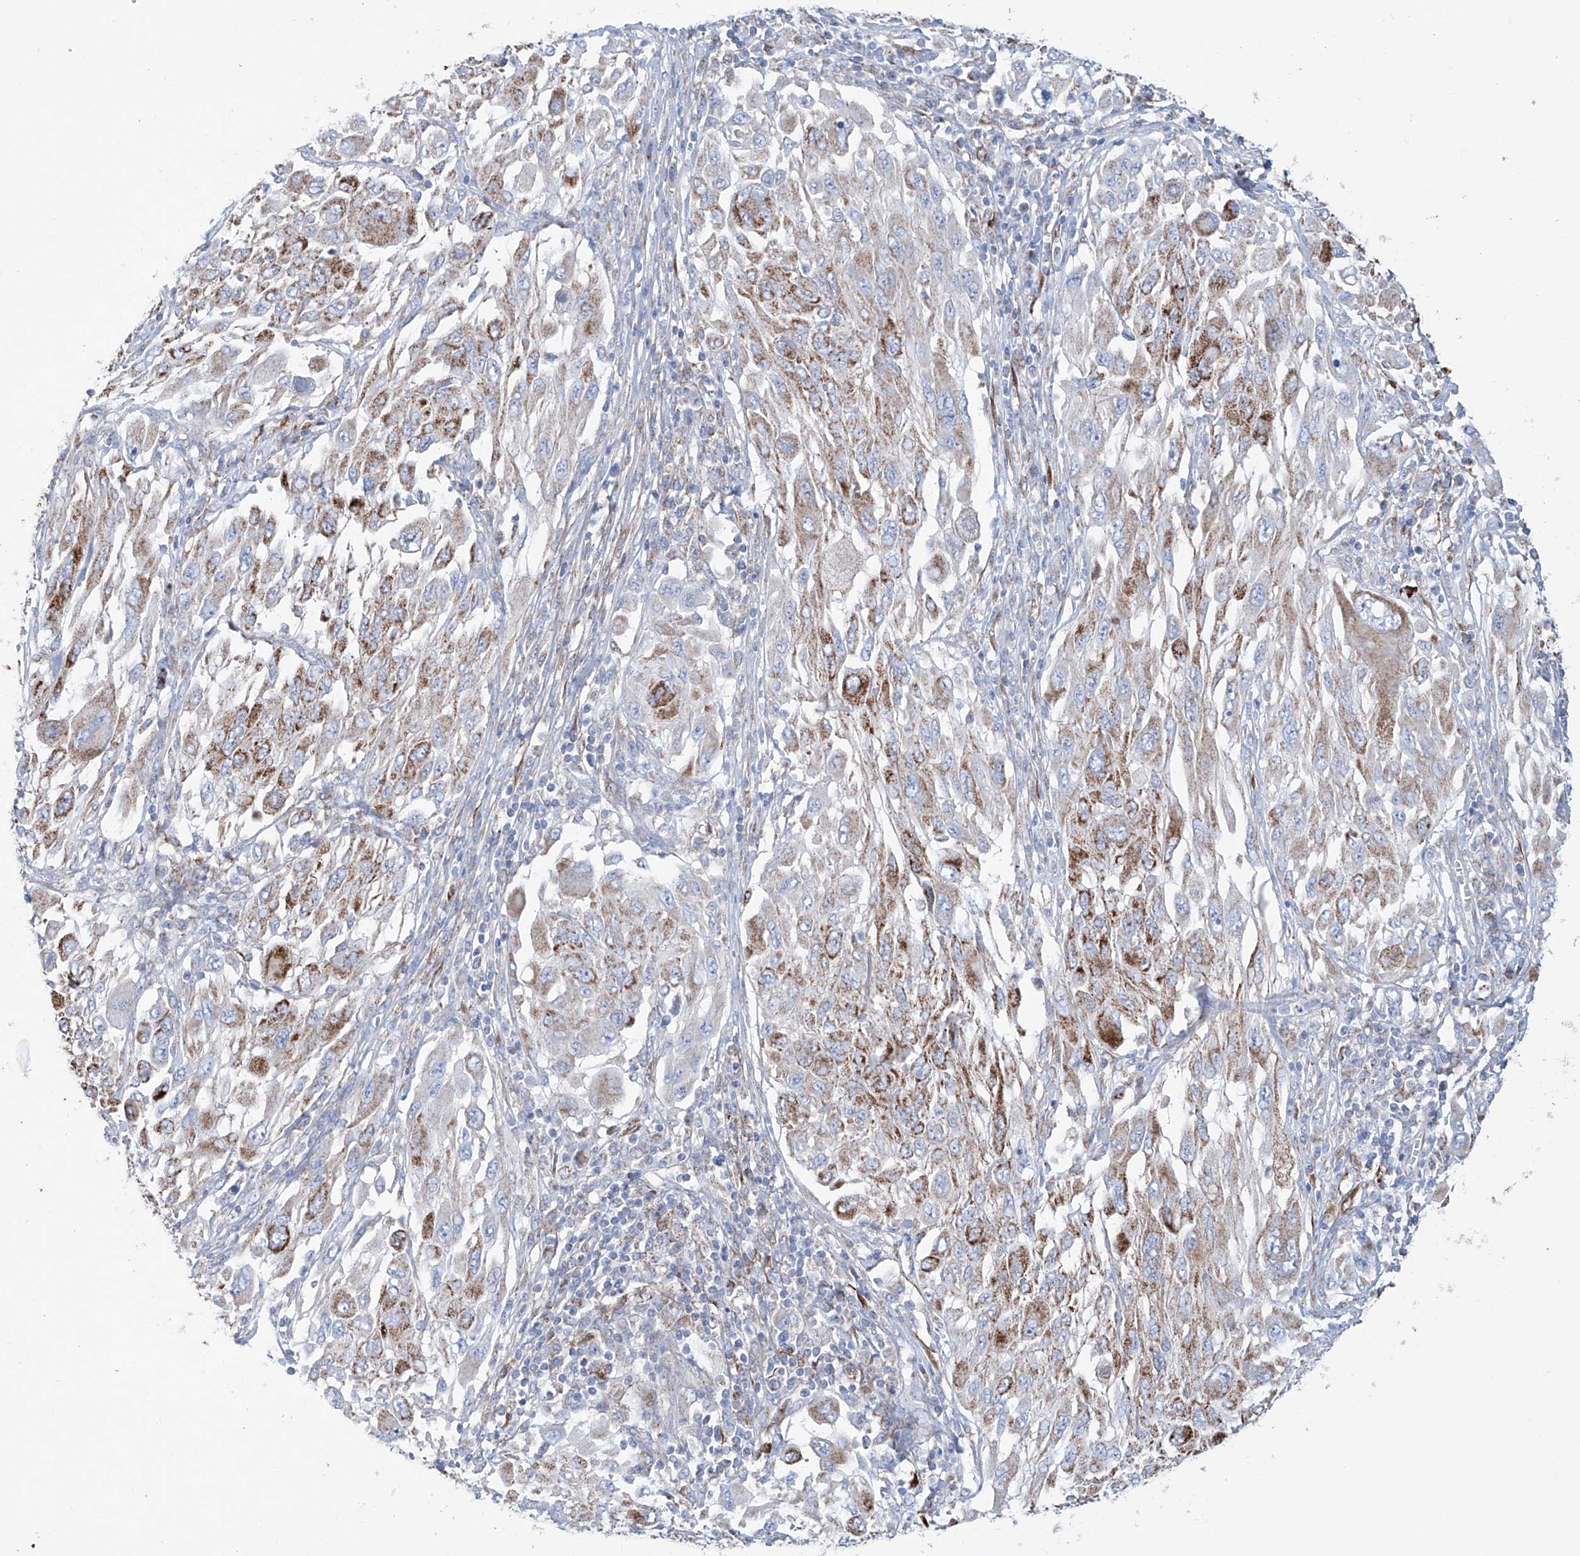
{"staining": {"intensity": "moderate", "quantity": "25%-75%", "location": "cytoplasmic/membranous"}, "tissue": "melanoma", "cell_type": "Tumor cells", "image_type": "cancer", "snomed": [{"axis": "morphology", "description": "Malignant melanoma, NOS"}, {"axis": "topography", "description": "Skin"}], "caption": "Approximately 25%-75% of tumor cells in malignant melanoma display moderate cytoplasmic/membranous protein positivity as visualized by brown immunohistochemical staining.", "gene": "ALDH6A1", "patient": {"sex": "female", "age": 91}}